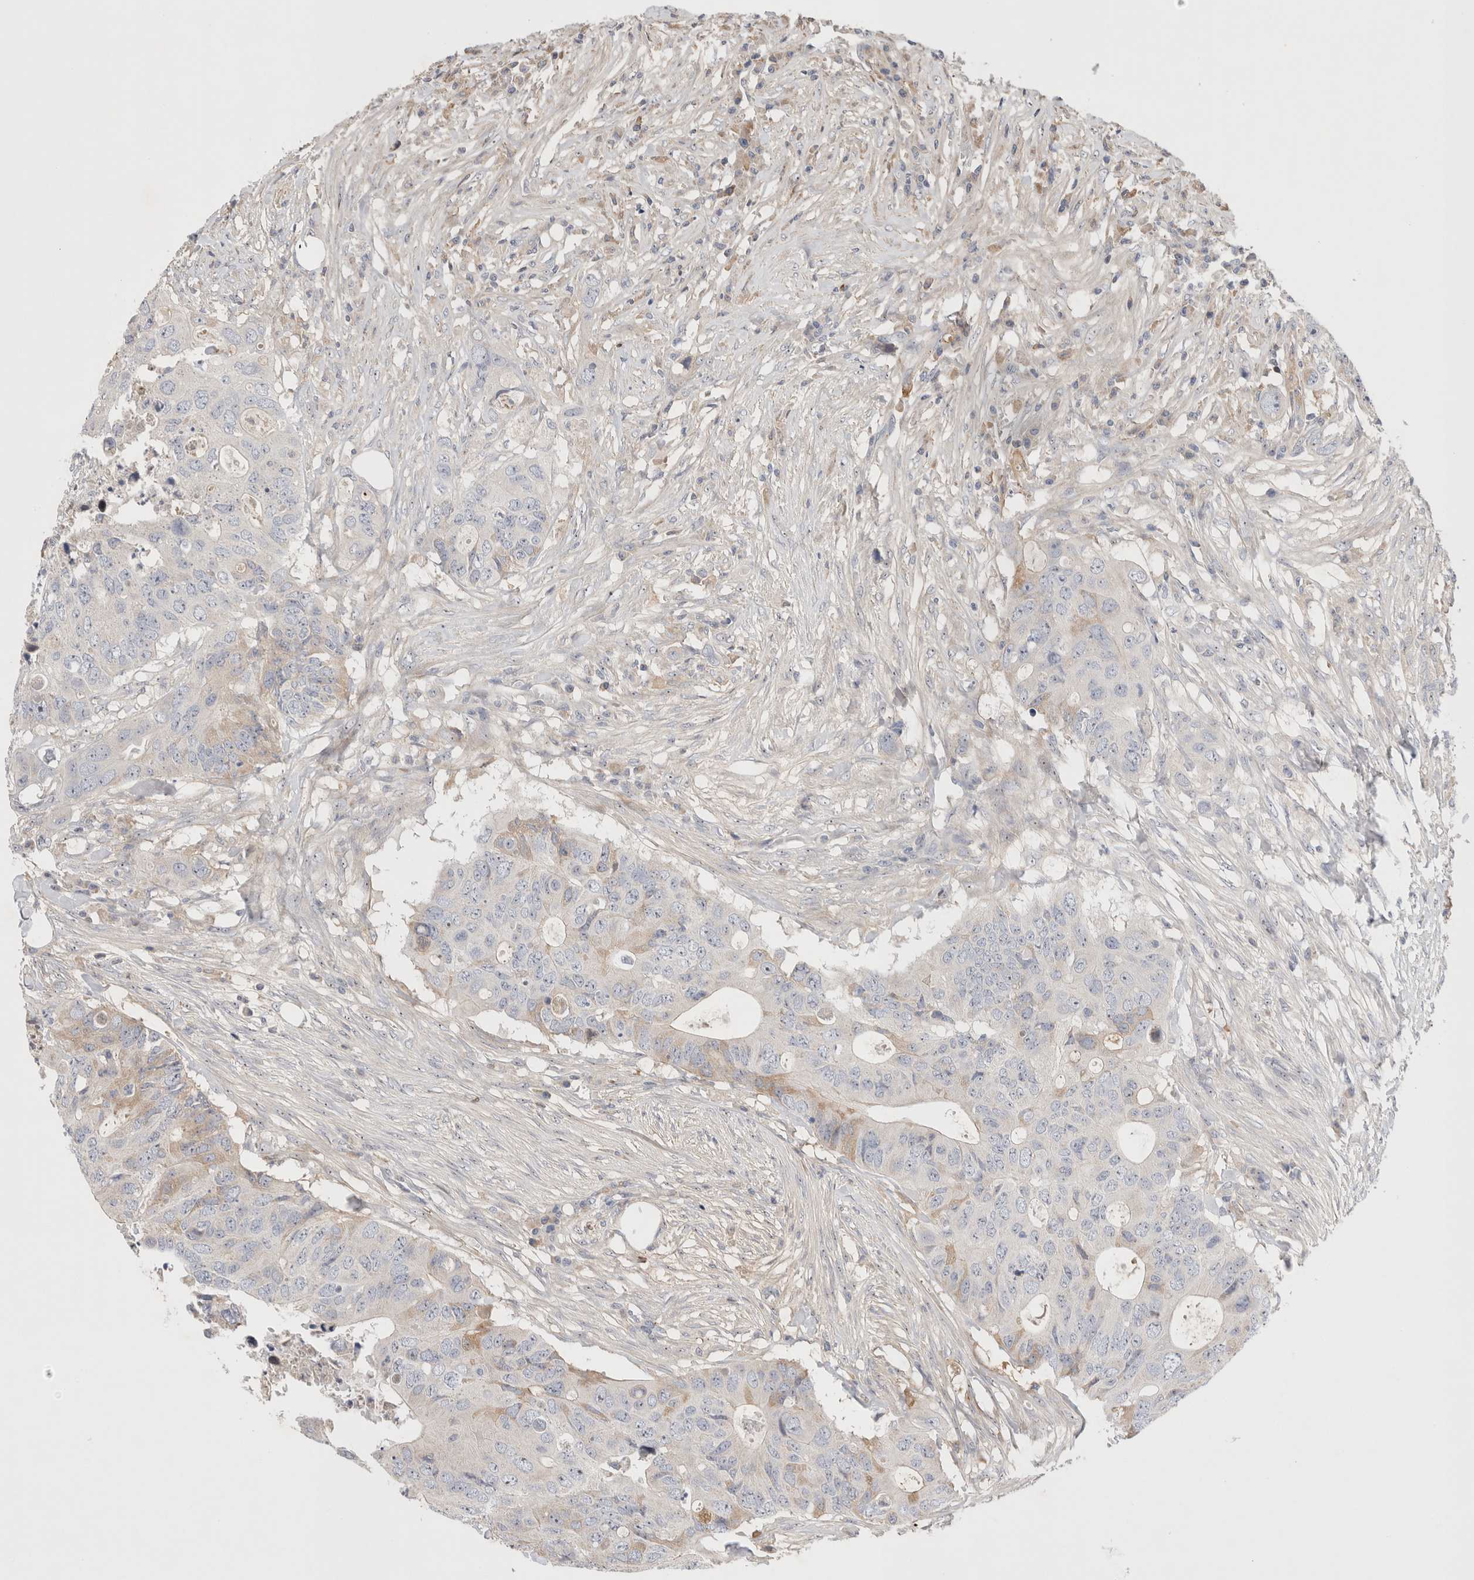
{"staining": {"intensity": "negative", "quantity": "none", "location": "none"}, "tissue": "colorectal cancer", "cell_type": "Tumor cells", "image_type": "cancer", "snomed": [{"axis": "morphology", "description": "Adenocarcinoma, NOS"}, {"axis": "topography", "description": "Colon"}], "caption": "High power microscopy photomicrograph of an immunohistochemistry micrograph of colorectal adenocarcinoma, revealing no significant positivity in tumor cells.", "gene": "ECHDC2", "patient": {"sex": "male", "age": 71}}